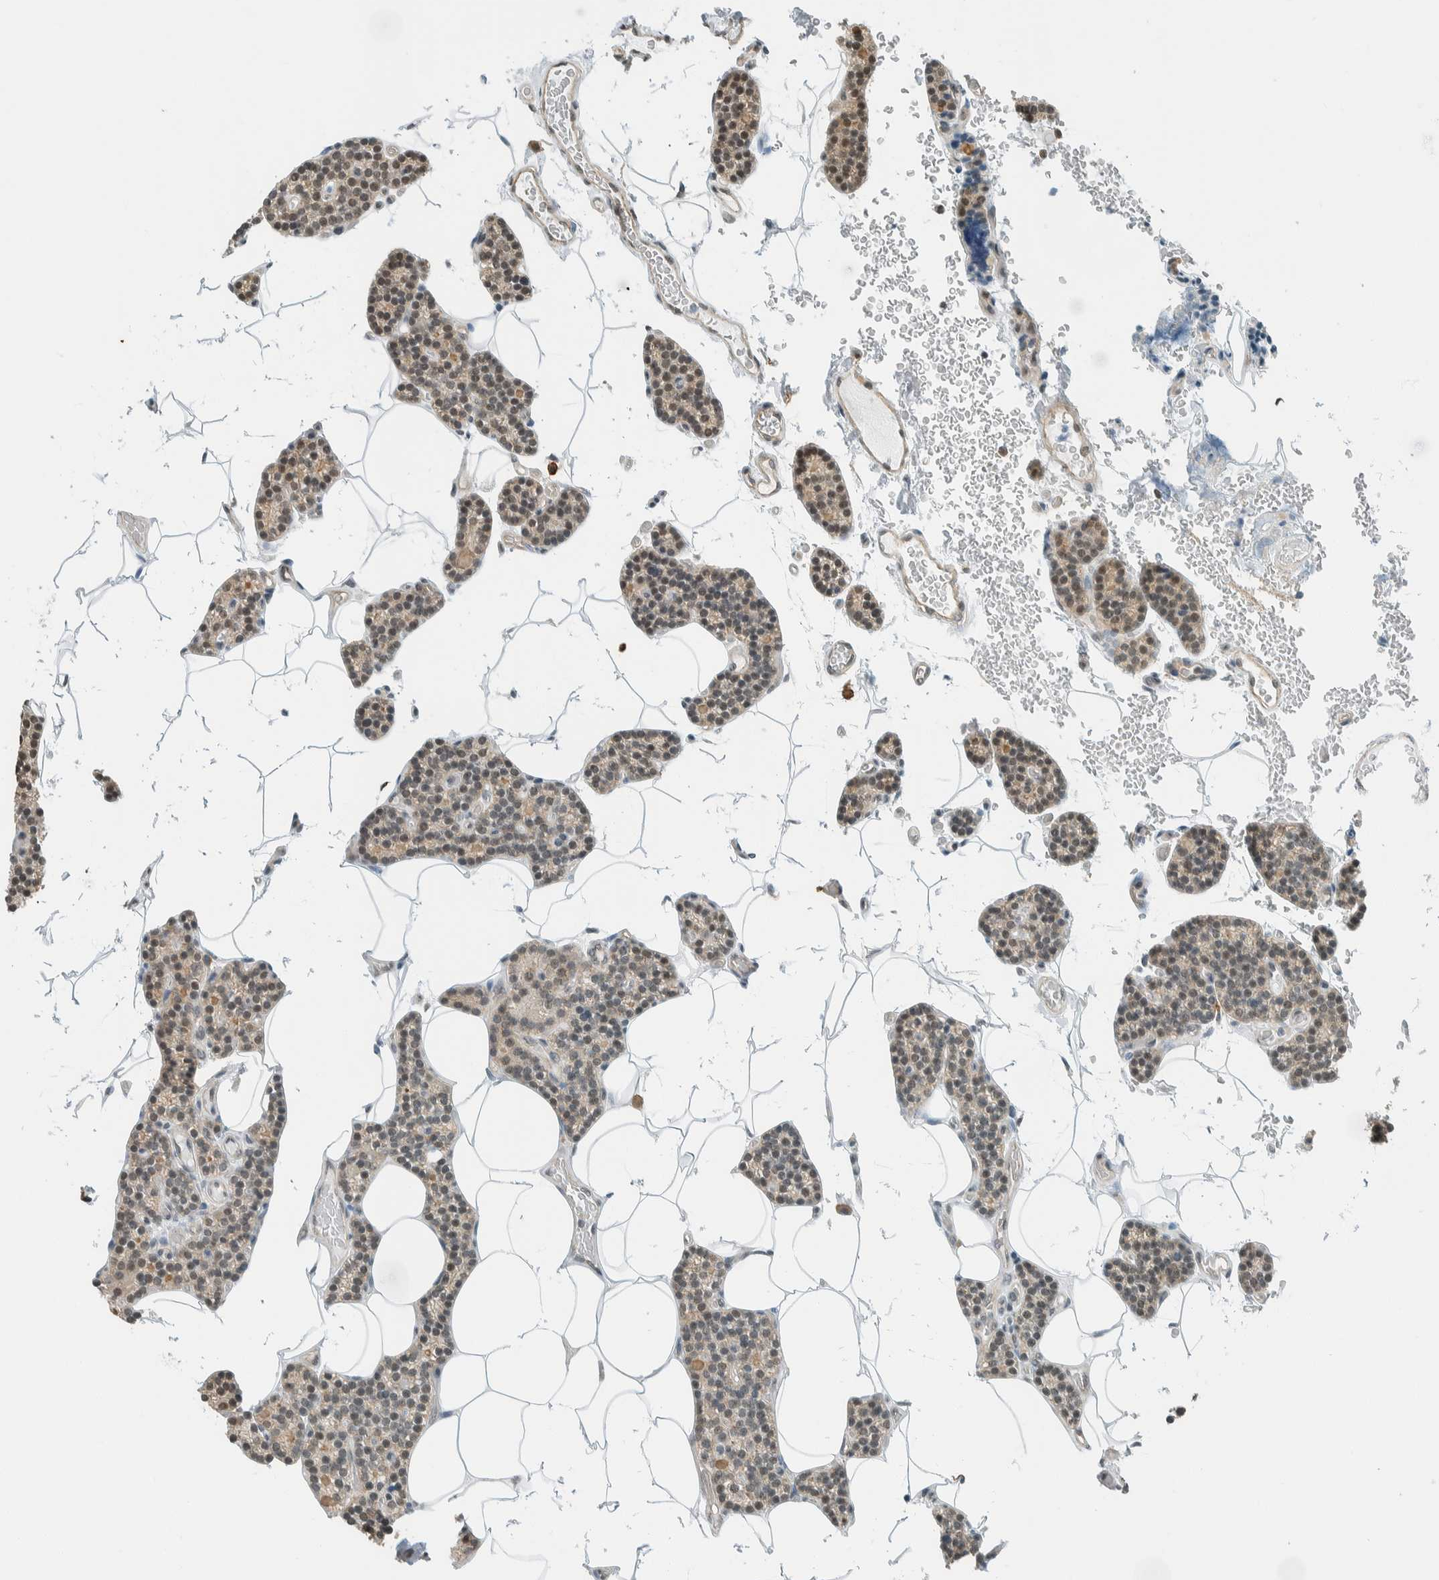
{"staining": {"intensity": "weak", "quantity": "25%-75%", "location": "cytoplasmic/membranous,nuclear"}, "tissue": "parathyroid gland", "cell_type": "Glandular cells", "image_type": "normal", "snomed": [{"axis": "morphology", "description": "Normal tissue, NOS"}, {"axis": "topography", "description": "Parathyroid gland"}], "caption": "Protein expression analysis of unremarkable human parathyroid gland reveals weak cytoplasmic/membranous,nuclear positivity in about 25%-75% of glandular cells.", "gene": "NIBAN2", "patient": {"sex": "male", "age": 52}}